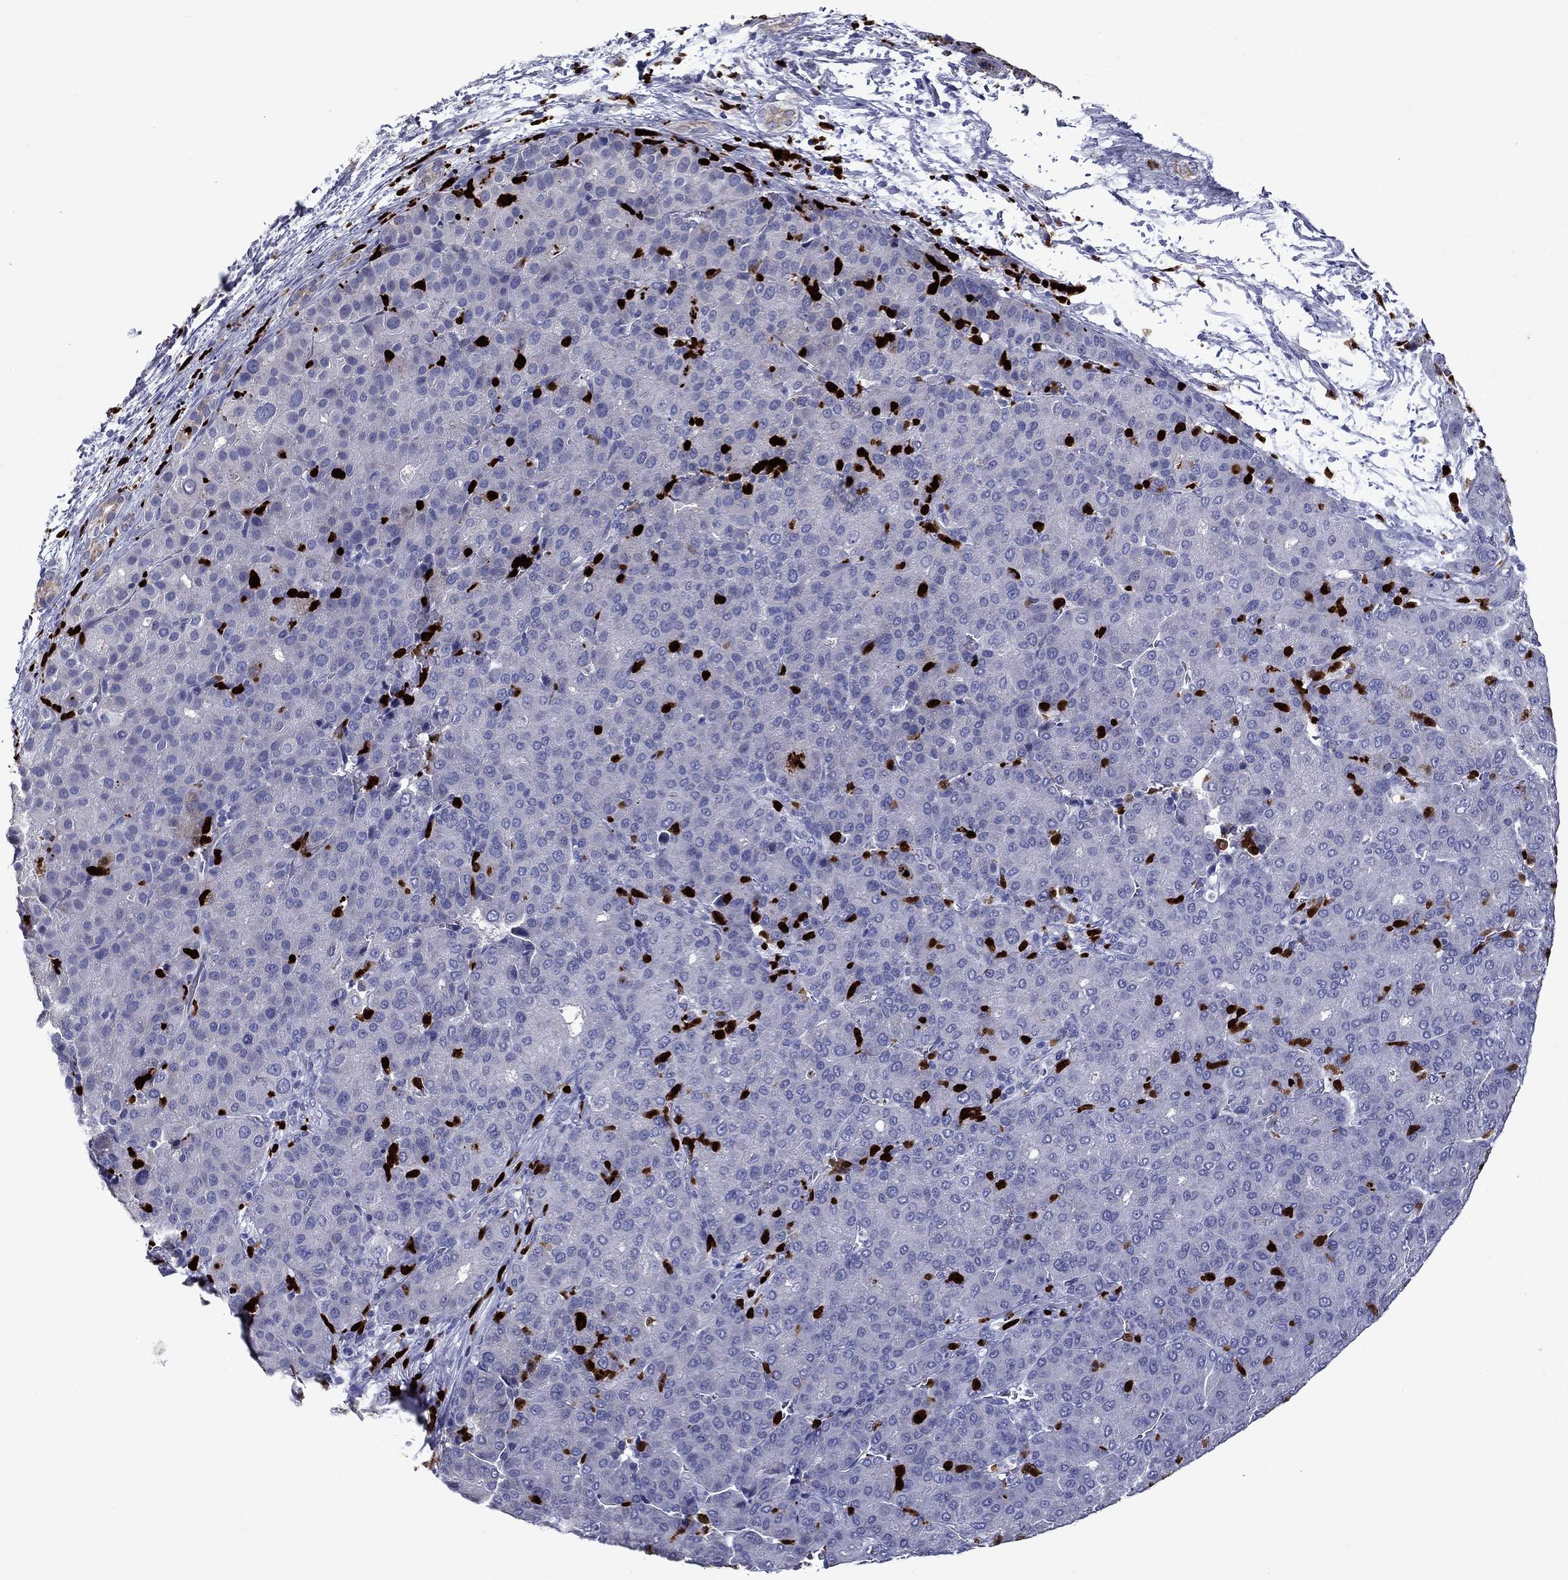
{"staining": {"intensity": "negative", "quantity": "none", "location": "none"}, "tissue": "liver cancer", "cell_type": "Tumor cells", "image_type": "cancer", "snomed": [{"axis": "morphology", "description": "Carcinoma, Hepatocellular, NOS"}, {"axis": "topography", "description": "Liver"}], "caption": "IHC of hepatocellular carcinoma (liver) demonstrates no positivity in tumor cells. (DAB immunohistochemistry visualized using brightfield microscopy, high magnification).", "gene": "IRF5", "patient": {"sex": "male", "age": 65}}